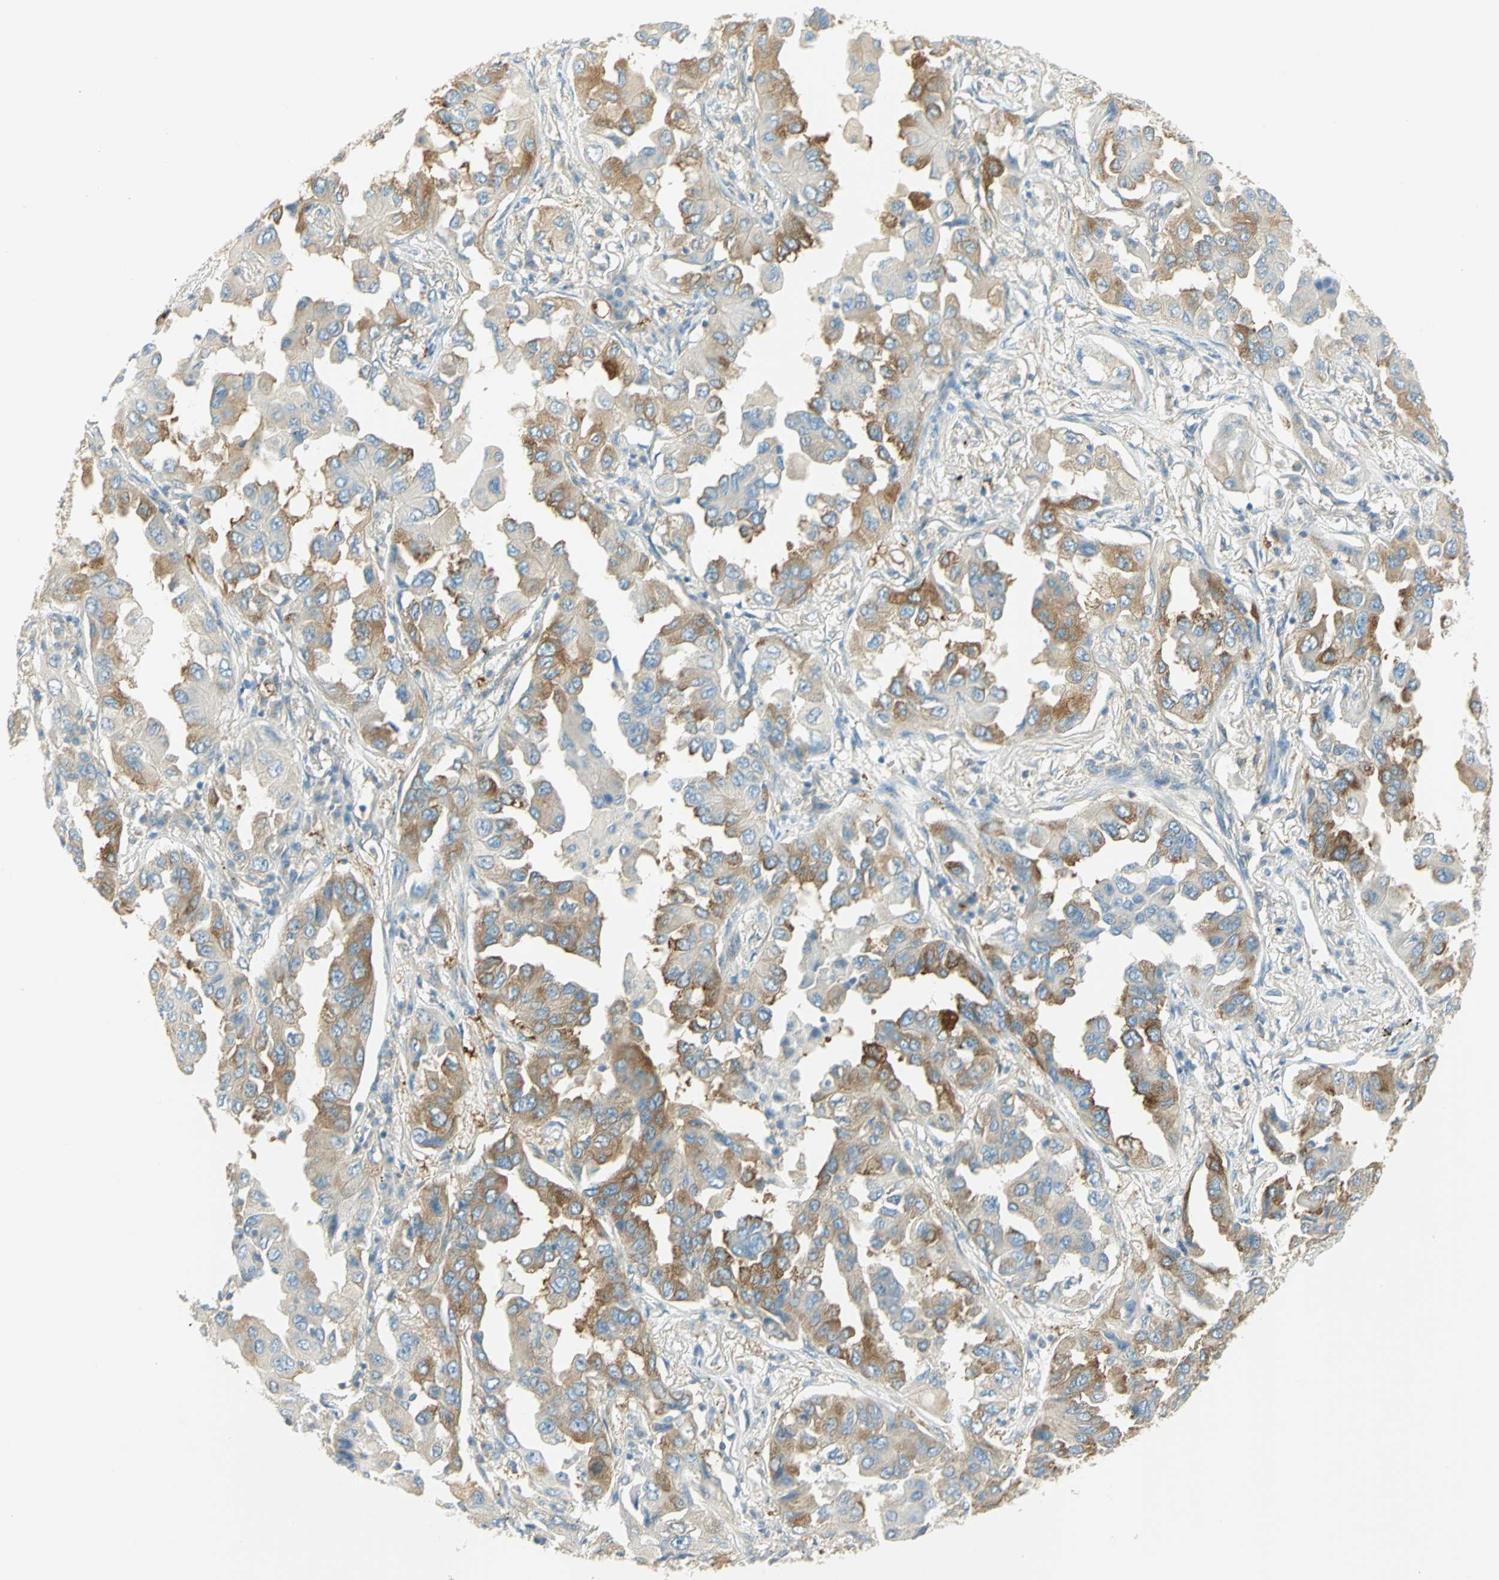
{"staining": {"intensity": "moderate", "quantity": ">75%", "location": "cytoplasmic/membranous"}, "tissue": "lung cancer", "cell_type": "Tumor cells", "image_type": "cancer", "snomed": [{"axis": "morphology", "description": "Adenocarcinoma, NOS"}, {"axis": "topography", "description": "Lung"}], "caption": "Moderate cytoplasmic/membranous positivity for a protein is appreciated in approximately >75% of tumor cells of lung adenocarcinoma using immunohistochemistry.", "gene": "TSC22D2", "patient": {"sex": "female", "age": 65}}